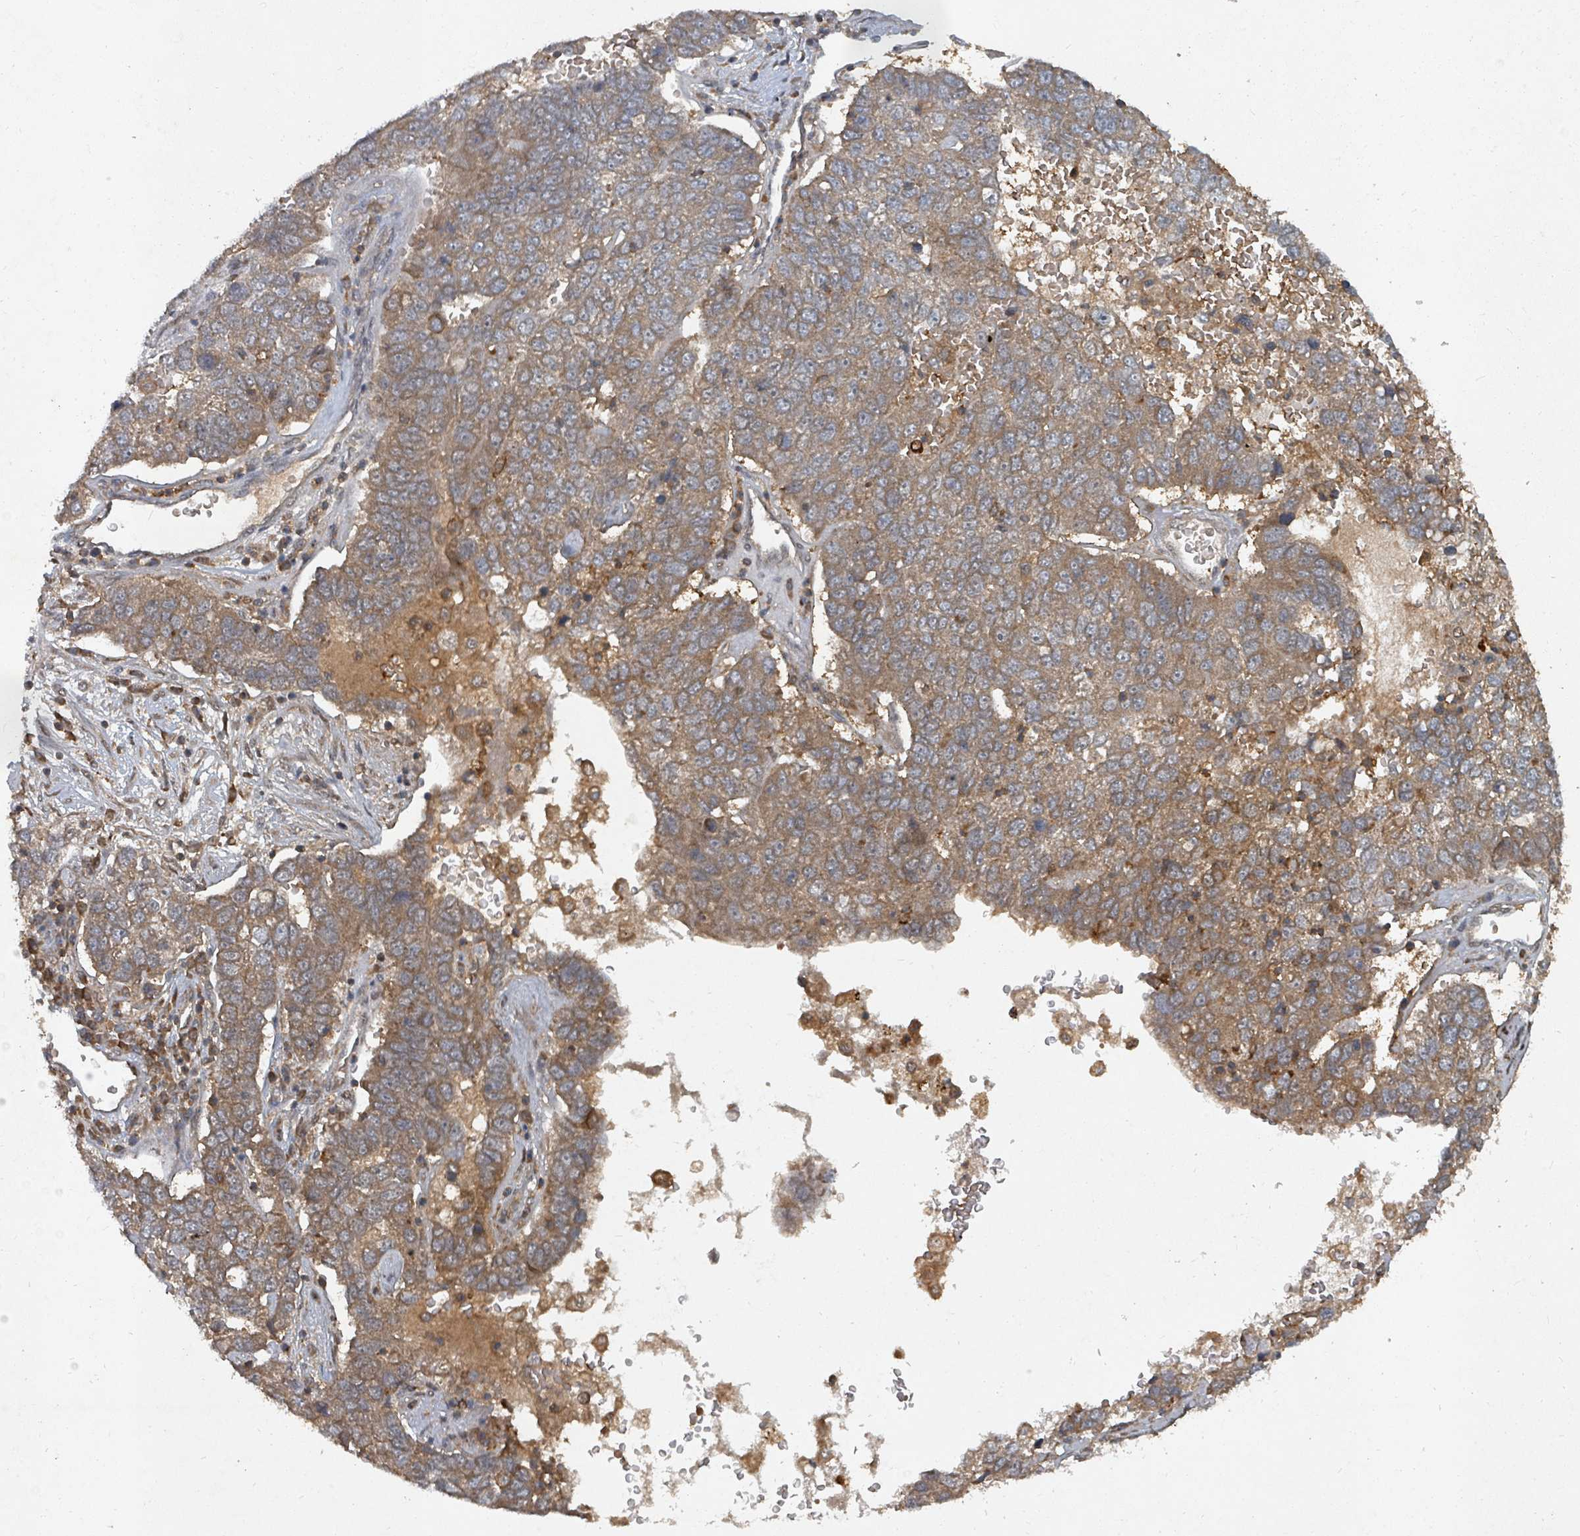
{"staining": {"intensity": "moderate", "quantity": ">75%", "location": "cytoplasmic/membranous"}, "tissue": "pancreatic cancer", "cell_type": "Tumor cells", "image_type": "cancer", "snomed": [{"axis": "morphology", "description": "Adenocarcinoma, NOS"}, {"axis": "topography", "description": "Pancreas"}], "caption": "About >75% of tumor cells in human pancreatic adenocarcinoma display moderate cytoplasmic/membranous protein staining as visualized by brown immunohistochemical staining.", "gene": "KDM4E", "patient": {"sex": "female", "age": 61}}